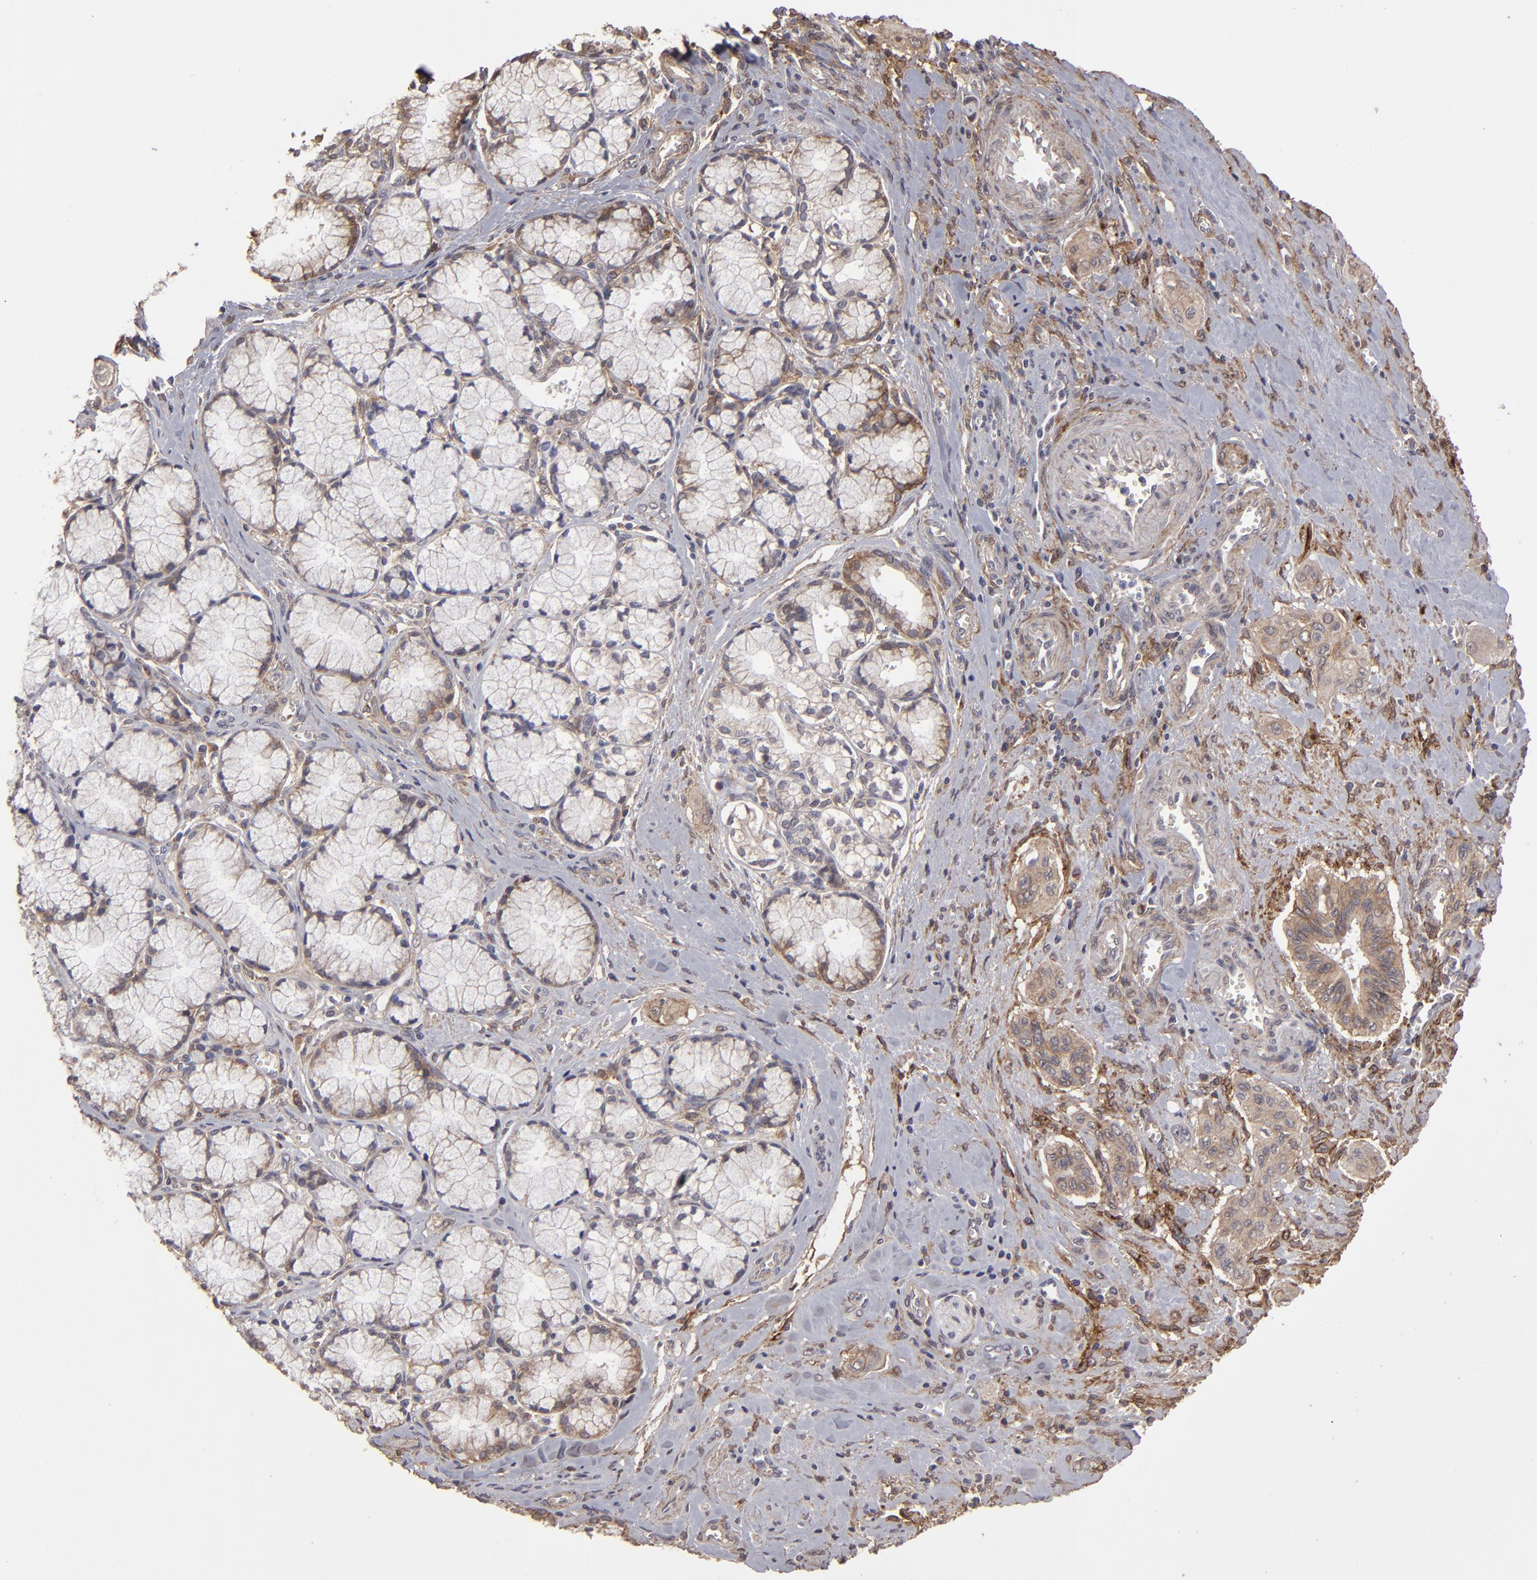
{"staining": {"intensity": "weak", "quantity": "25%-75%", "location": "cytoplasmic/membranous"}, "tissue": "pancreatic cancer", "cell_type": "Tumor cells", "image_type": "cancer", "snomed": [{"axis": "morphology", "description": "Adenocarcinoma, NOS"}, {"axis": "topography", "description": "Pancreas"}], "caption": "A brown stain shows weak cytoplasmic/membranous expression of a protein in human pancreatic cancer (adenocarcinoma) tumor cells.", "gene": "ITGB5", "patient": {"sex": "male", "age": 77}}